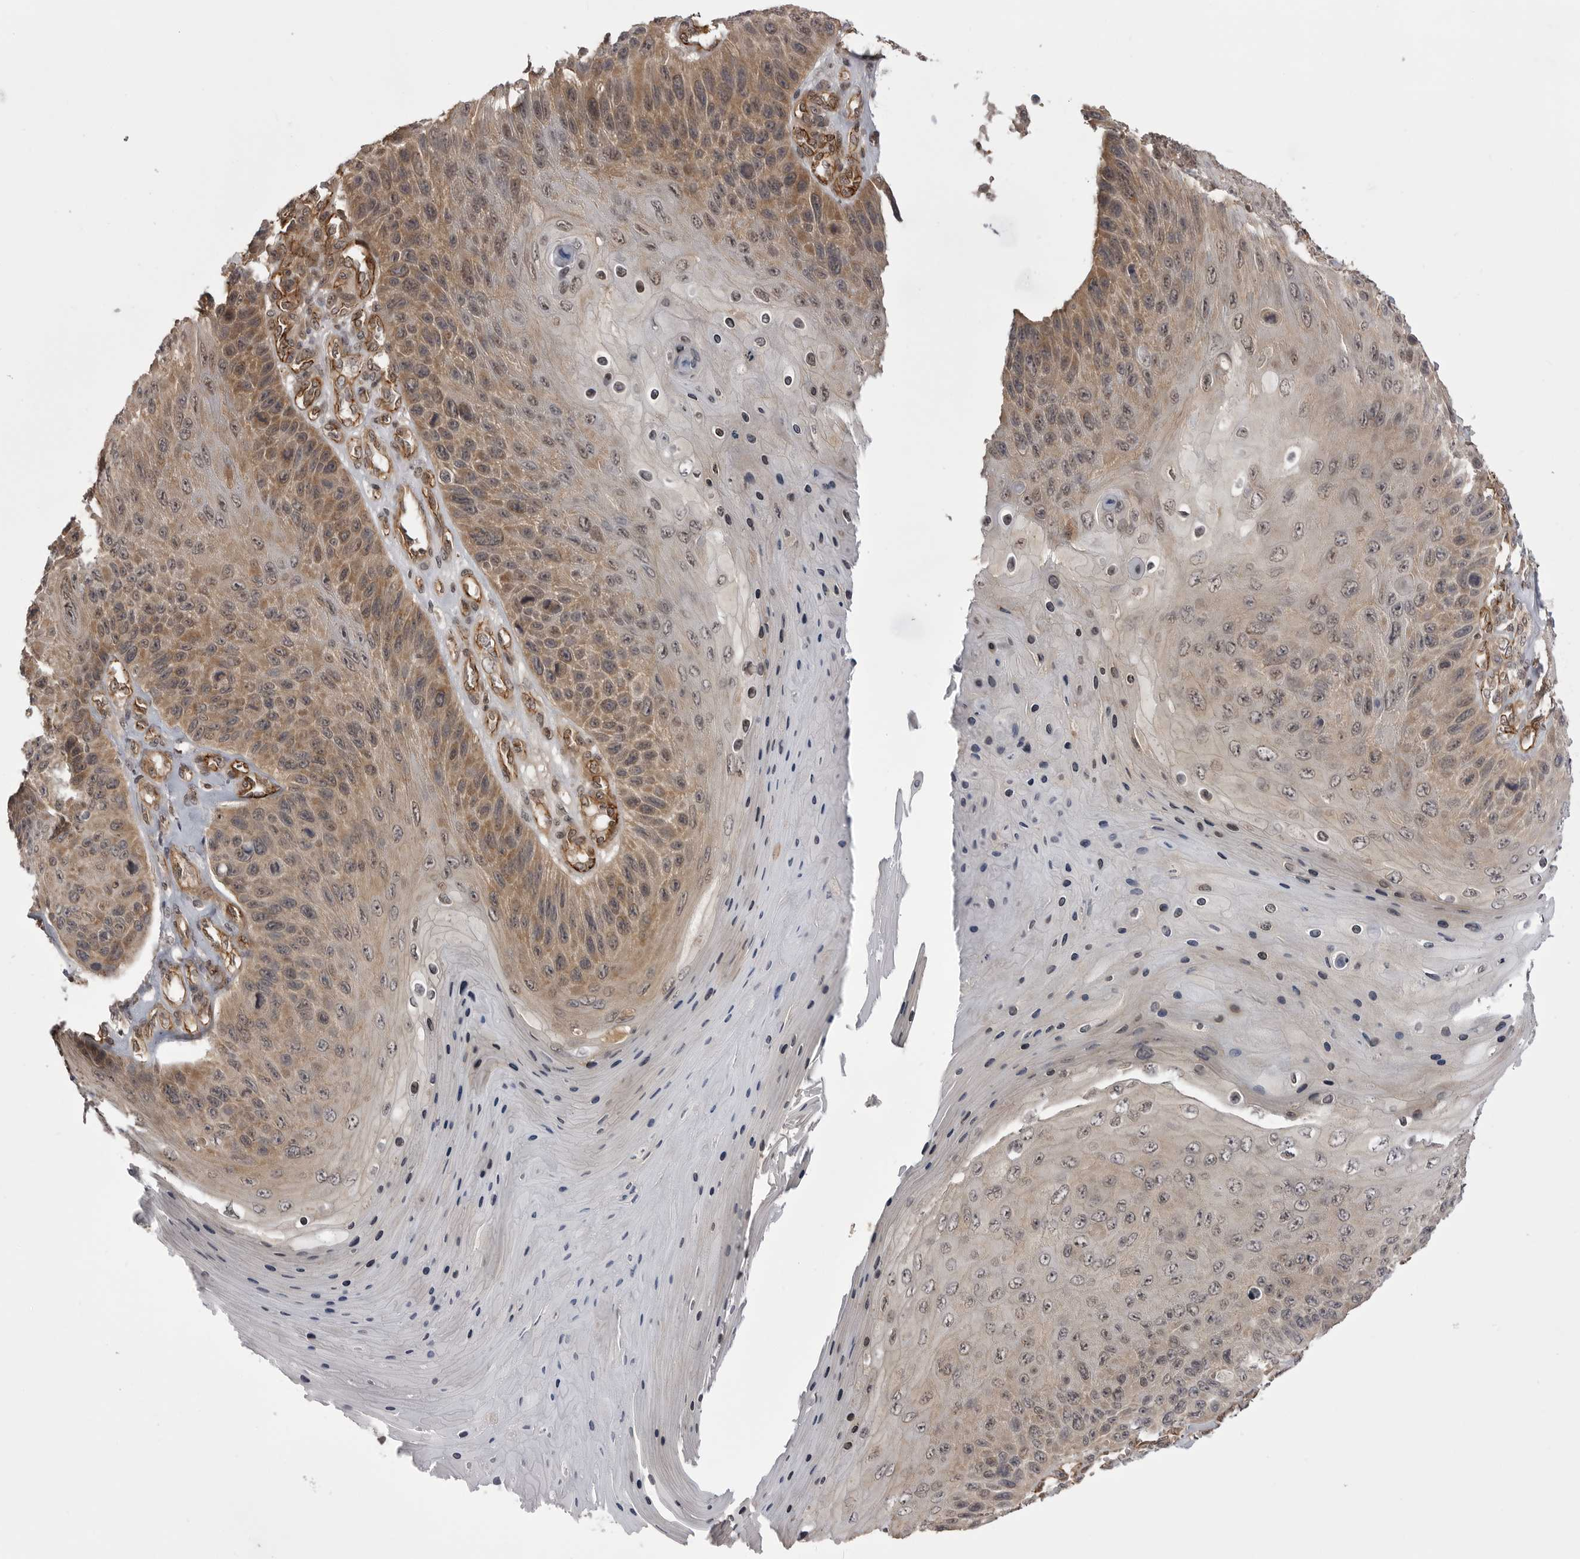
{"staining": {"intensity": "moderate", "quantity": "25%-75%", "location": "cytoplasmic/membranous,nuclear"}, "tissue": "skin cancer", "cell_type": "Tumor cells", "image_type": "cancer", "snomed": [{"axis": "morphology", "description": "Squamous cell carcinoma, NOS"}, {"axis": "topography", "description": "Skin"}], "caption": "Skin cancer (squamous cell carcinoma) stained with a brown dye demonstrates moderate cytoplasmic/membranous and nuclear positive expression in approximately 25%-75% of tumor cells.", "gene": "SORBS1", "patient": {"sex": "female", "age": 88}}